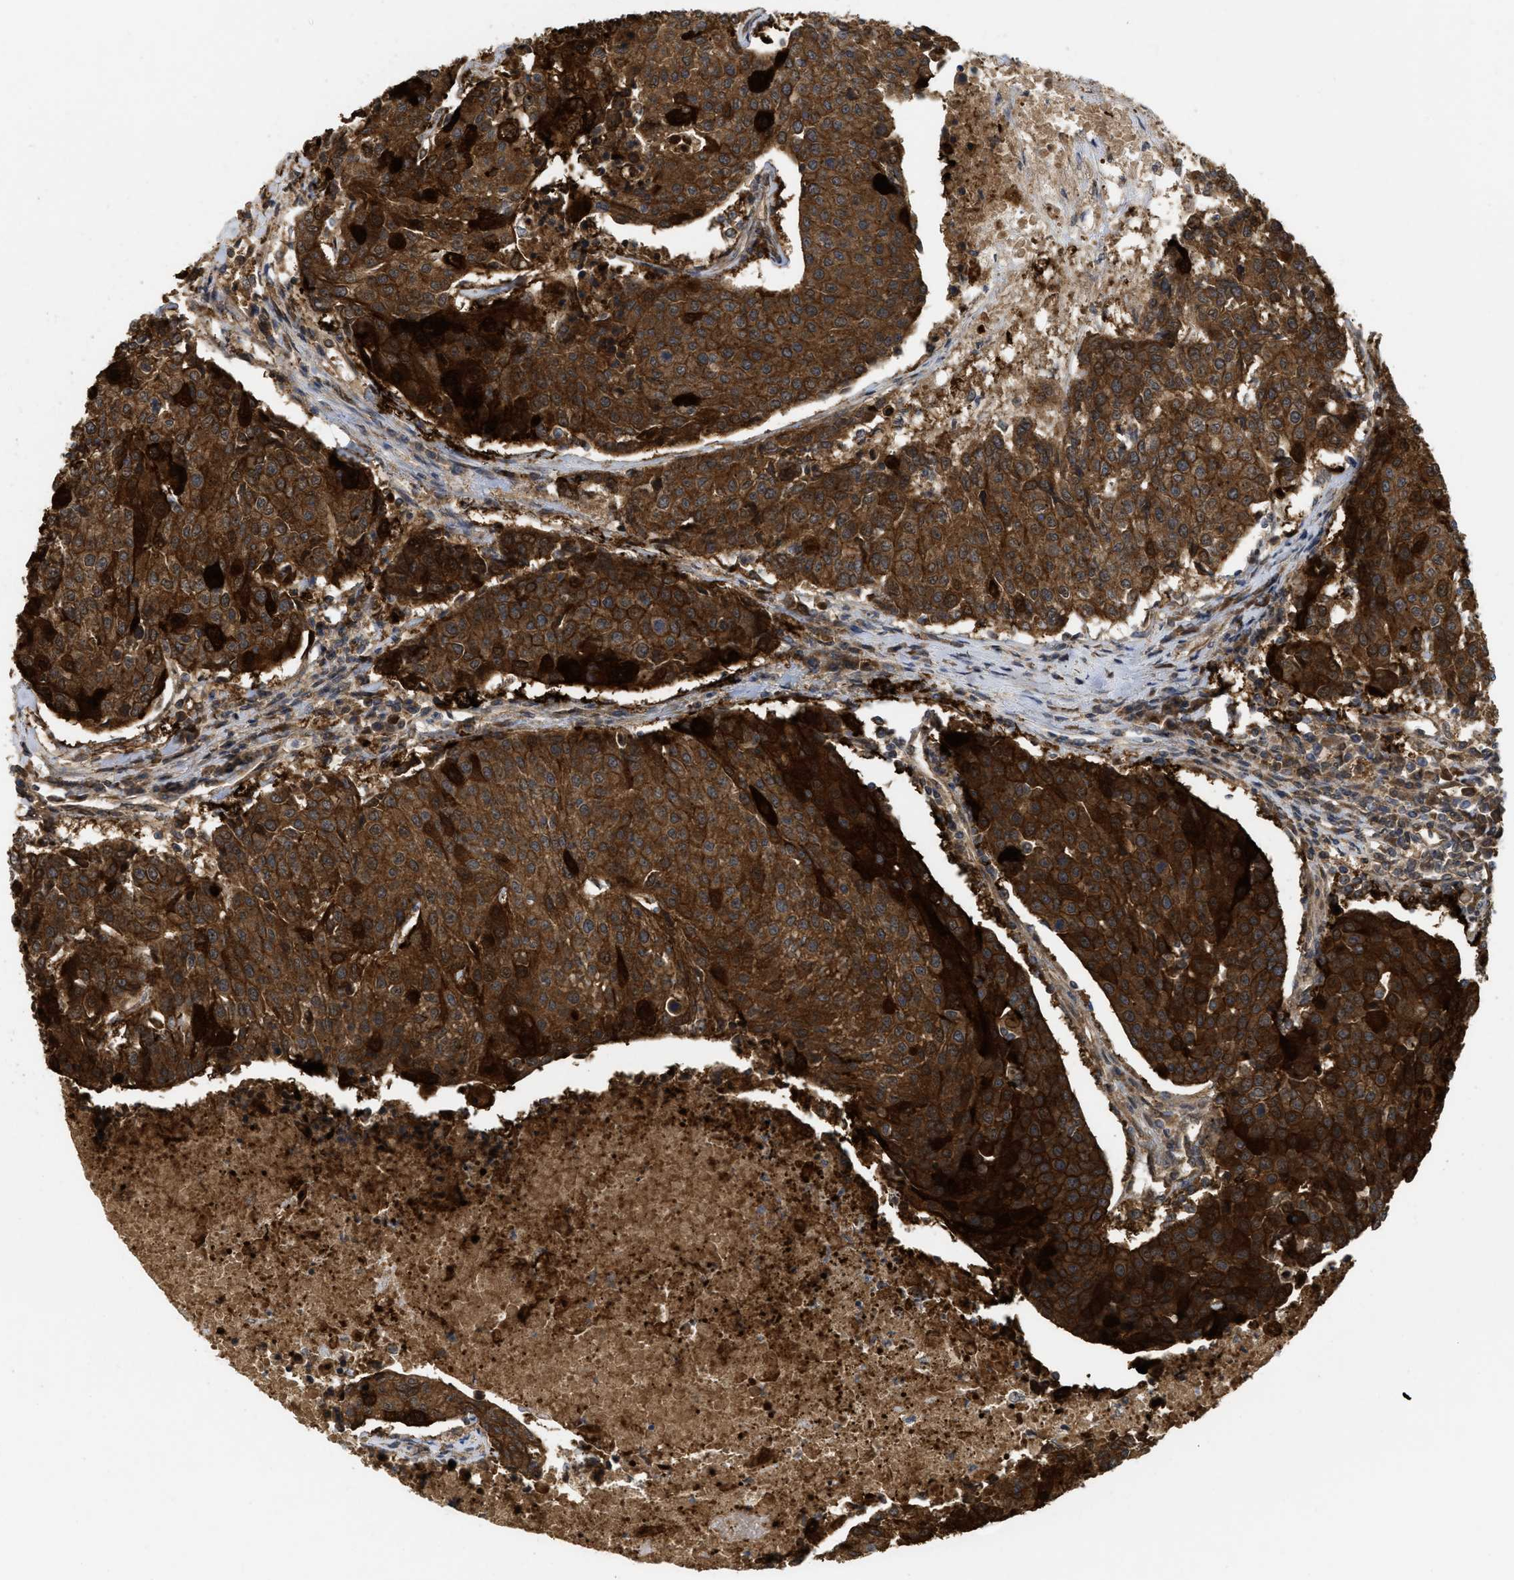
{"staining": {"intensity": "strong", "quantity": ">75%", "location": "cytoplasmic/membranous"}, "tissue": "urothelial cancer", "cell_type": "Tumor cells", "image_type": "cancer", "snomed": [{"axis": "morphology", "description": "Urothelial carcinoma, High grade"}, {"axis": "topography", "description": "Urinary bladder"}], "caption": "DAB immunohistochemical staining of high-grade urothelial carcinoma displays strong cytoplasmic/membranous protein staining in about >75% of tumor cells. The protein of interest is stained brown, and the nuclei are stained in blue (DAB (3,3'-diaminobenzidine) IHC with brightfield microscopy, high magnification).", "gene": "FZD6", "patient": {"sex": "female", "age": 85}}